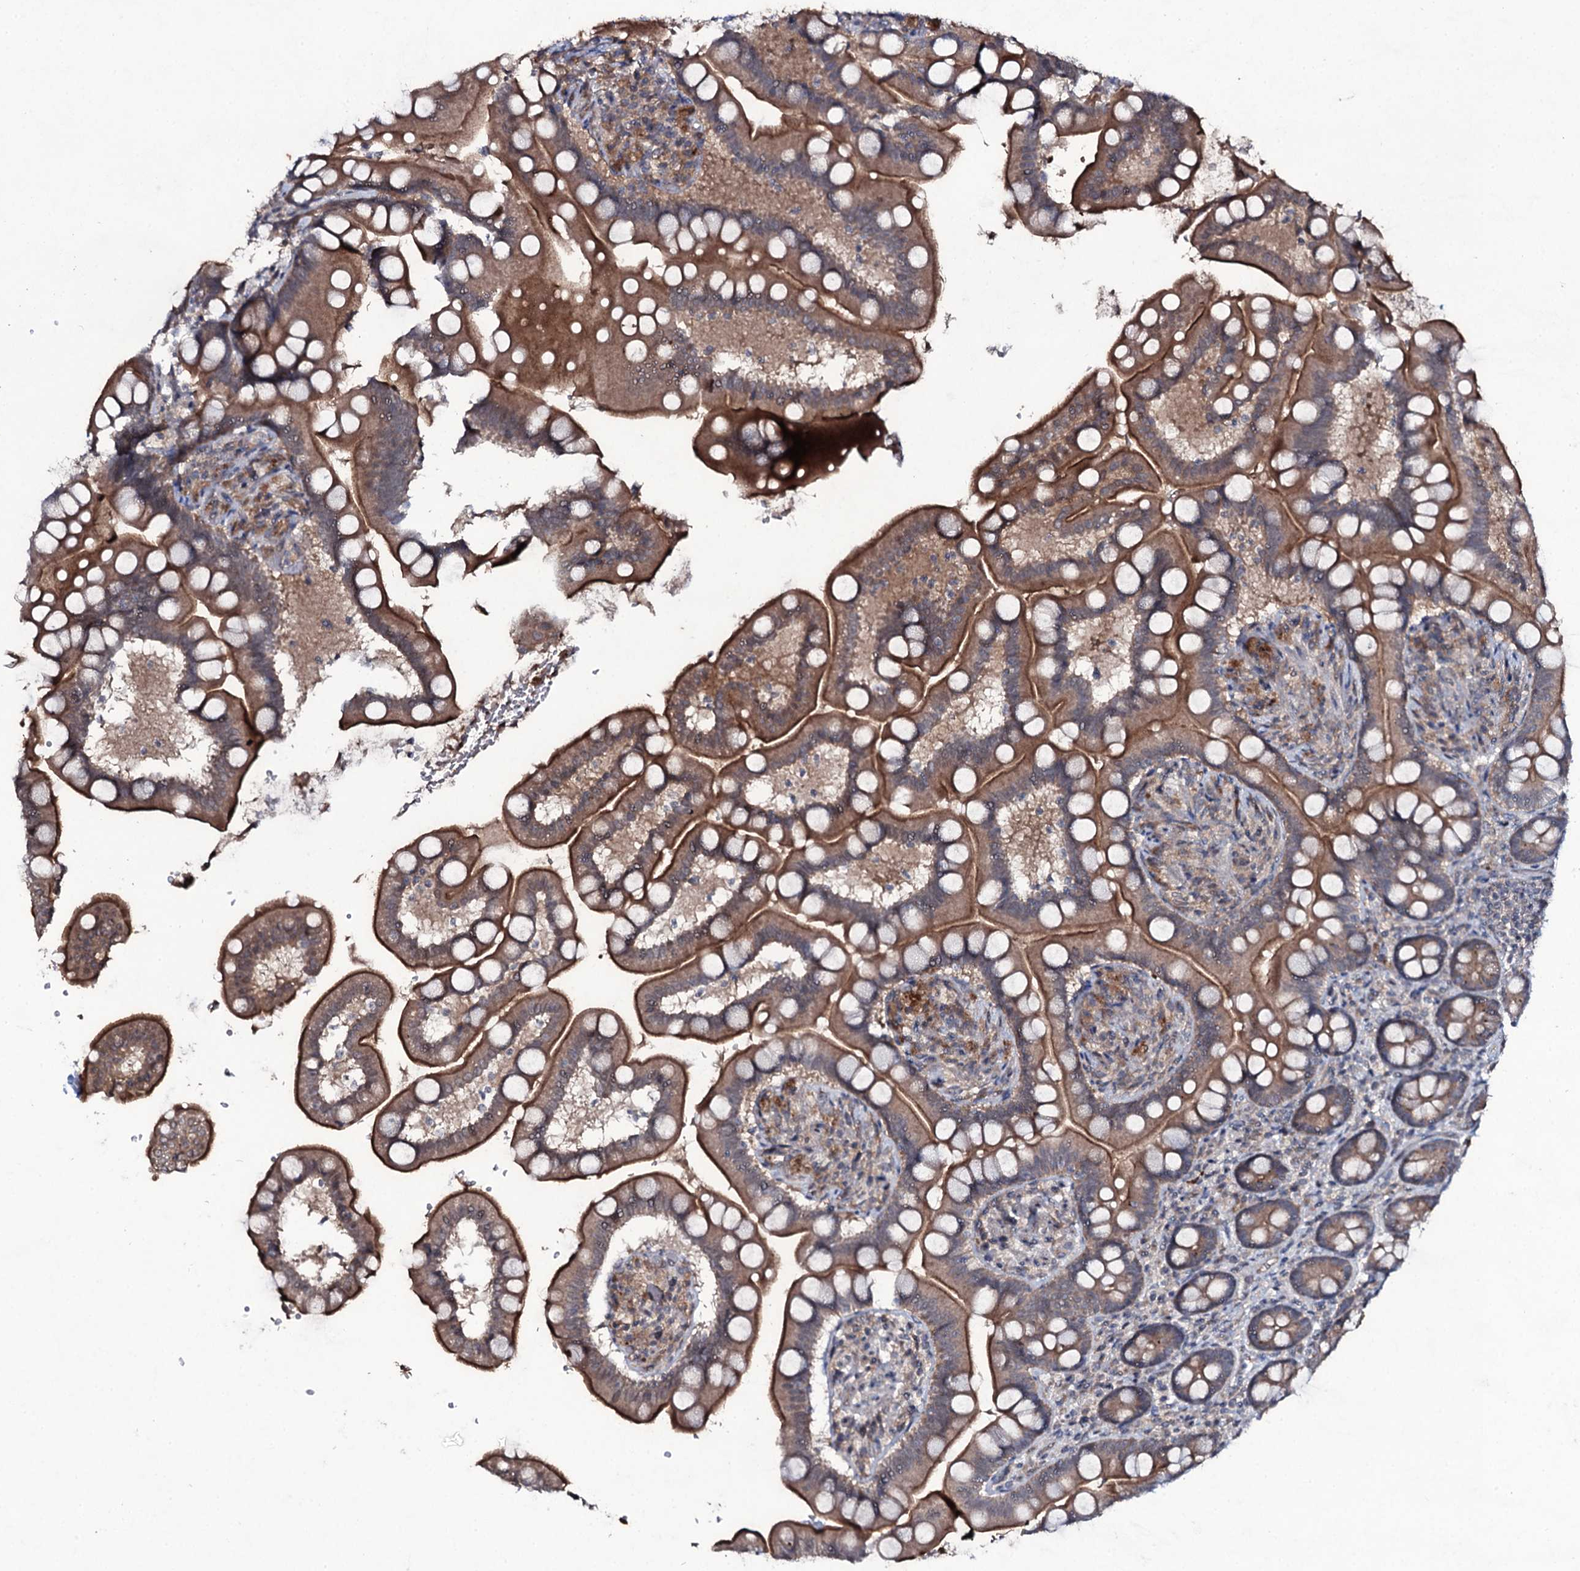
{"staining": {"intensity": "moderate", "quantity": ">75%", "location": "cytoplasmic/membranous"}, "tissue": "small intestine", "cell_type": "Glandular cells", "image_type": "normal", "snomed": [{"axis": "morphology", "description": "Normal tissue, NOS"}, {"axis": "topography", "description": "Small intestine"}], "caption": "A medium amount of moderate cytoplasmic/membranous expression is identified in approximately >75% of glandular cells in unremarkable small intestine. (DAB IHC, brown staining for protein, blue staining for nuclei).", "gene": "SNAP23", "patient": {"sex": "female", "age": 64}}